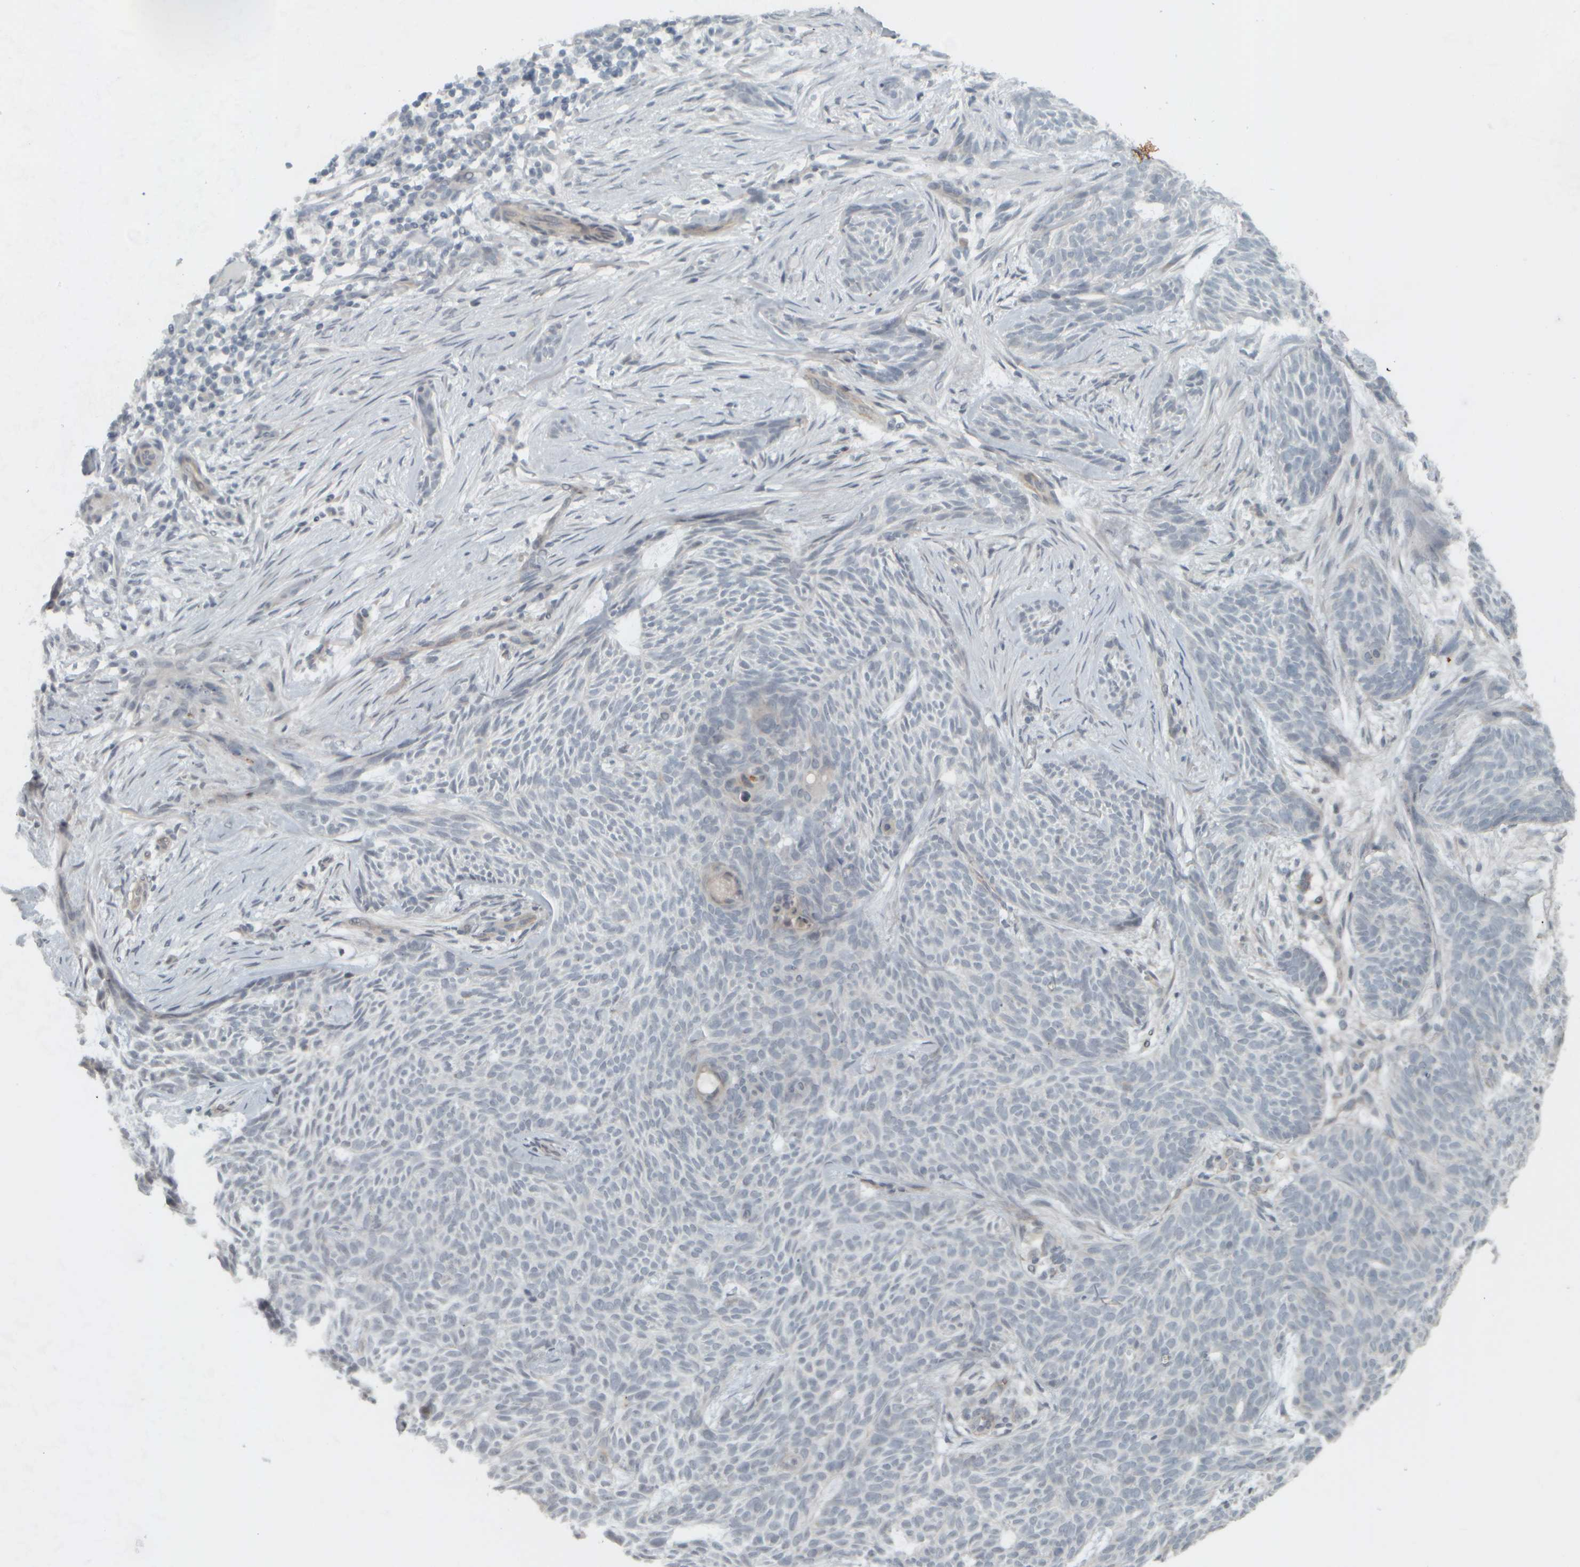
{"staining": {"intensity": "negative", "quantity": "none", "location": "none"}, "tissue": "skin cancer", "cell_type": "Tumor cells", "image_type": "cancer", "snomed": [{"axis": "morphology", "description": "Basal cell carcinoma"}, {"axis": "topography", "description": "Skin"}], "caption": "Histopathology image shows no significant protein positivity in tumor cells of skin basal cell carcinoma.", "gene": "NAPG", "patient": {"sex": "female", "age": 59}}